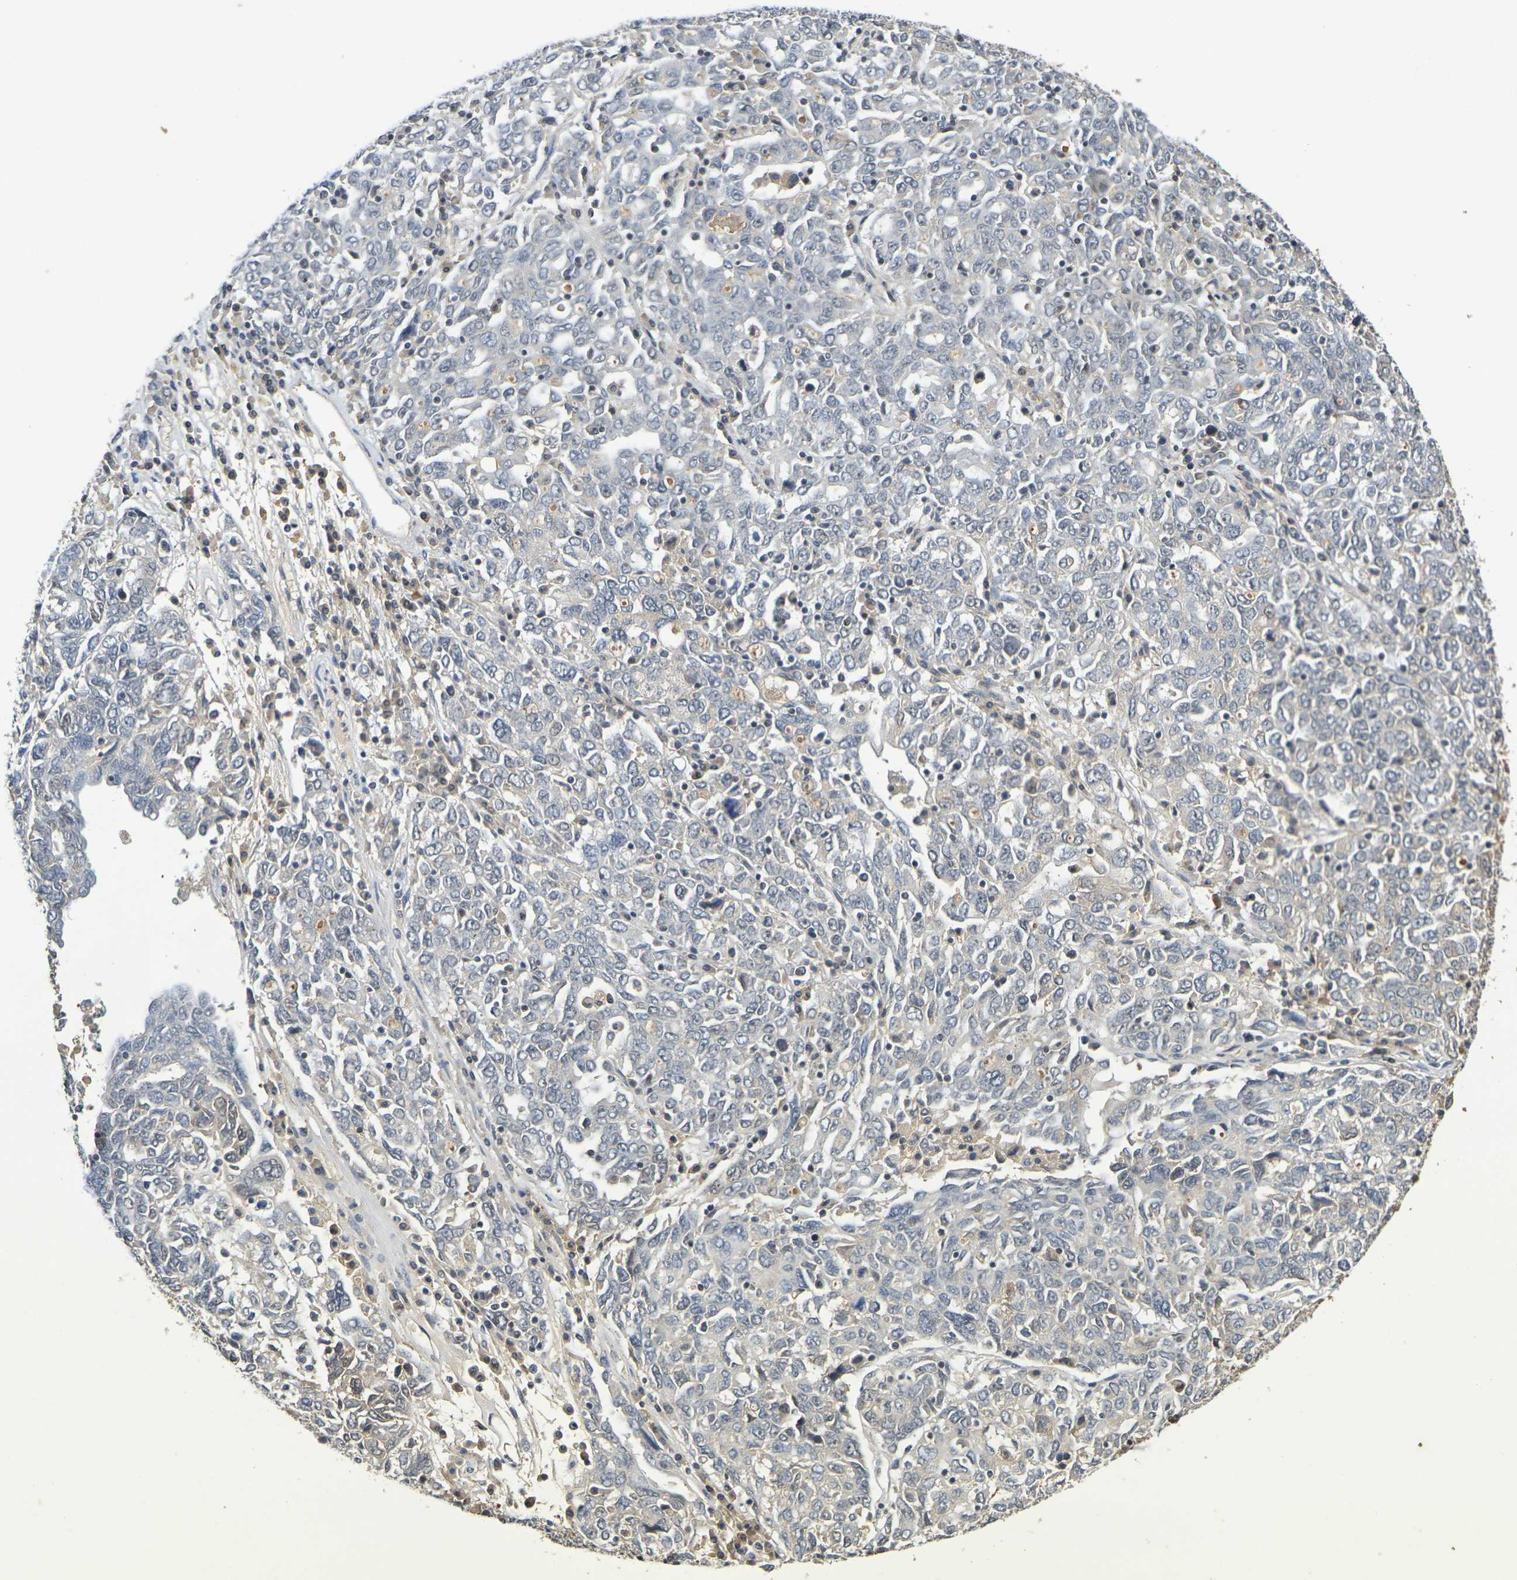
{"staining": {"intensity": "negative", "quantity": "none", "location": "none"}, "tissue": "ovarian cancer", "cell_type": "Tumor cells", "image_type": "cancer", "snomed": [{"axis": "morphology", "description": "Carcinoma, endometroid"}, {"axis": "topography", "description": "Ovary"}], "caption": "Tumor cells show no significant protein positivity in ovarian endometroid carcinoma.", "gene": "TERF2", "patient": {"sex": "female", "age": 62}}